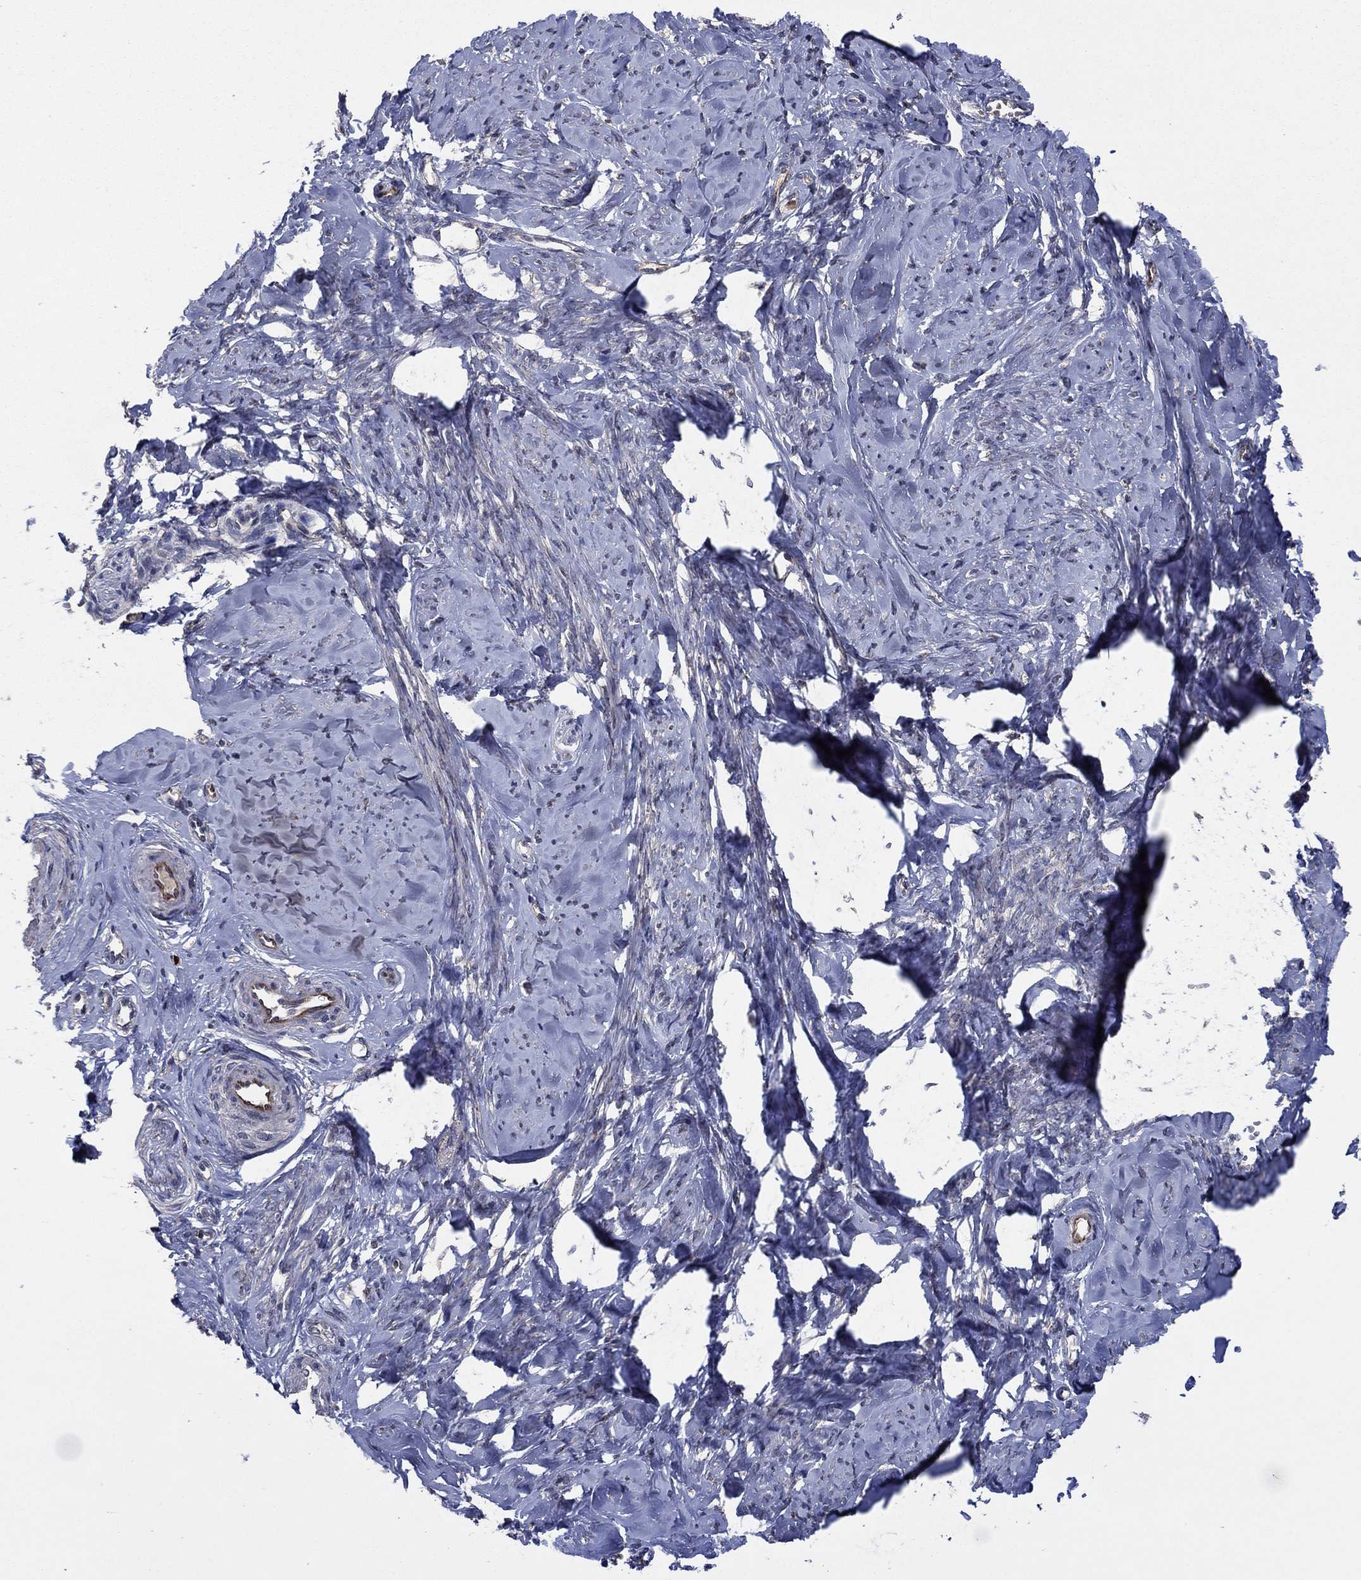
{"staining": {"intensity": "negative", "quantity": "none", "location": "none"}, "tissue": "smooth muscle", "cell_type": "Smooth muscle cells", "image_type": "normal", "snomed": [{"axis": "morphology", "description": "Normal tissue, NOS"}, {"axis": "topography", "description": "Smooth muscle"}], "caption": "There is no significant positivity in smooth muscle cells of smooth muscle. (DAB immunohistochemistry with hematoxylin counter stain).", "gene": "MEA1", "patient": {"sex": "female", "age": 48}}